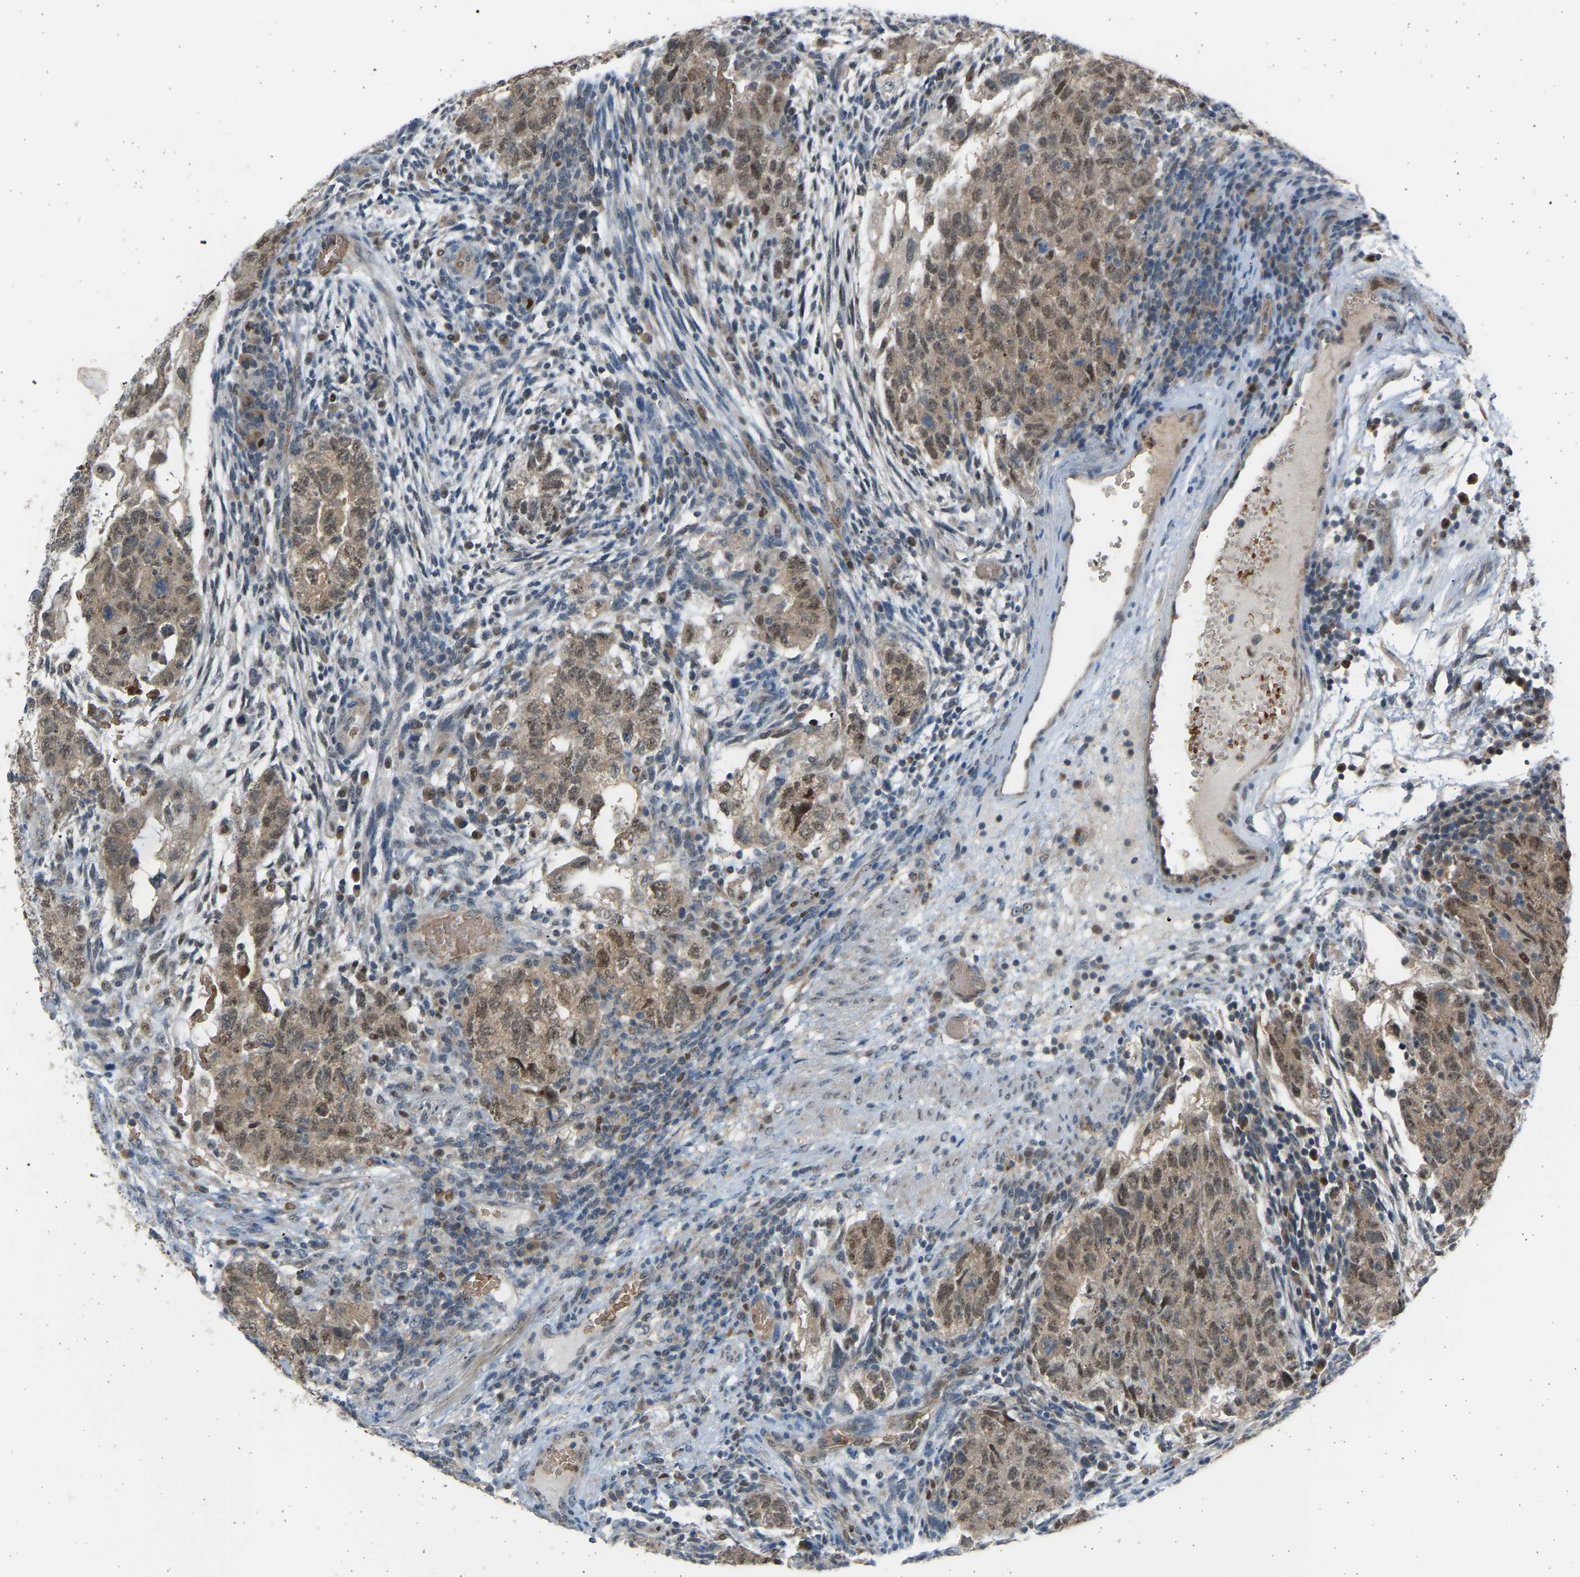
{"staining": {"intensity": "weak", "quantity": ">75%", "location": "cytoplasmic/membranous,nuclear"}, "tissue": "testis cancer", "cell_type": "Tumor cells", "image_type": "cancer", "snomed": [{"axis": "morphology", "description": "Normal tissue, NOS"}, {"axis": "morphology", "description": "Carcinoma, Embryonal, NOS"}, {"axis": "topography", "description": "Testis"}], "caption": "Testis cancer stained with DAB (3,3'-diaminobenzidine) immunohistochemistry reveals low levels of weak cytoplasmic/membranous and nuclear positivity in approximately >75% of tumor cells.", "gene": "BIRC2", "patient": {"sex": "male", "age": 36}}